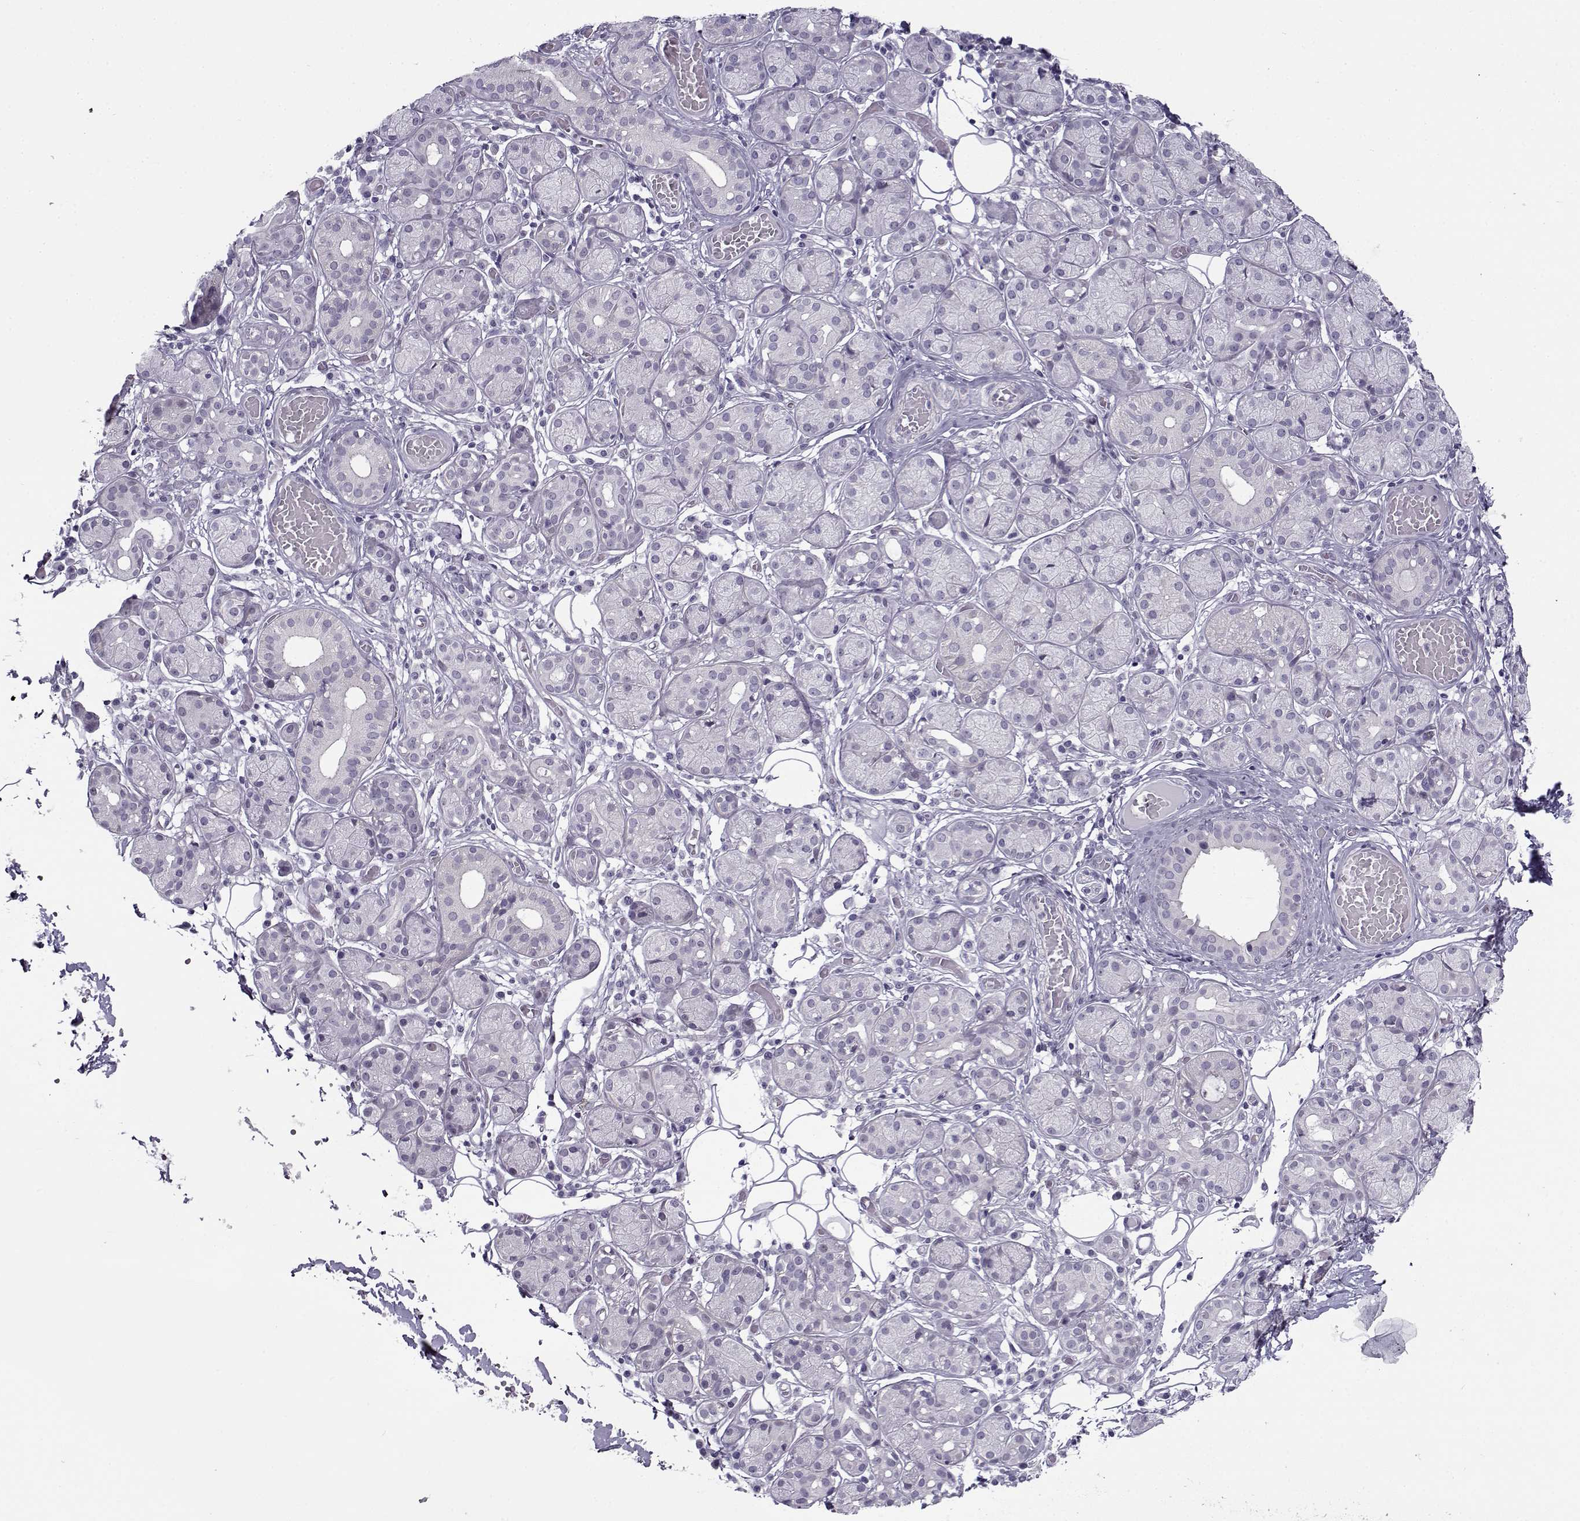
{"staining": {"intensity": "negative", "quantity": "none", "location": "none"}, "tissue": "salivary gland", "cell_type": "Glandular cells", "image_type": "normal", "snomed": [{"axis": "morphology", "description": "Normal tissue, NOS"}, {"axis": "topography", "description": "Salivary gland"}, {"axis": "topography", "description": "Peripheral nerve tissue"}], "caption": "Glandular cells show no significant protein staining in unremarkable salivary gland.", "gene": "TEX55", "patient": {"sex": "male", "age": 71}}